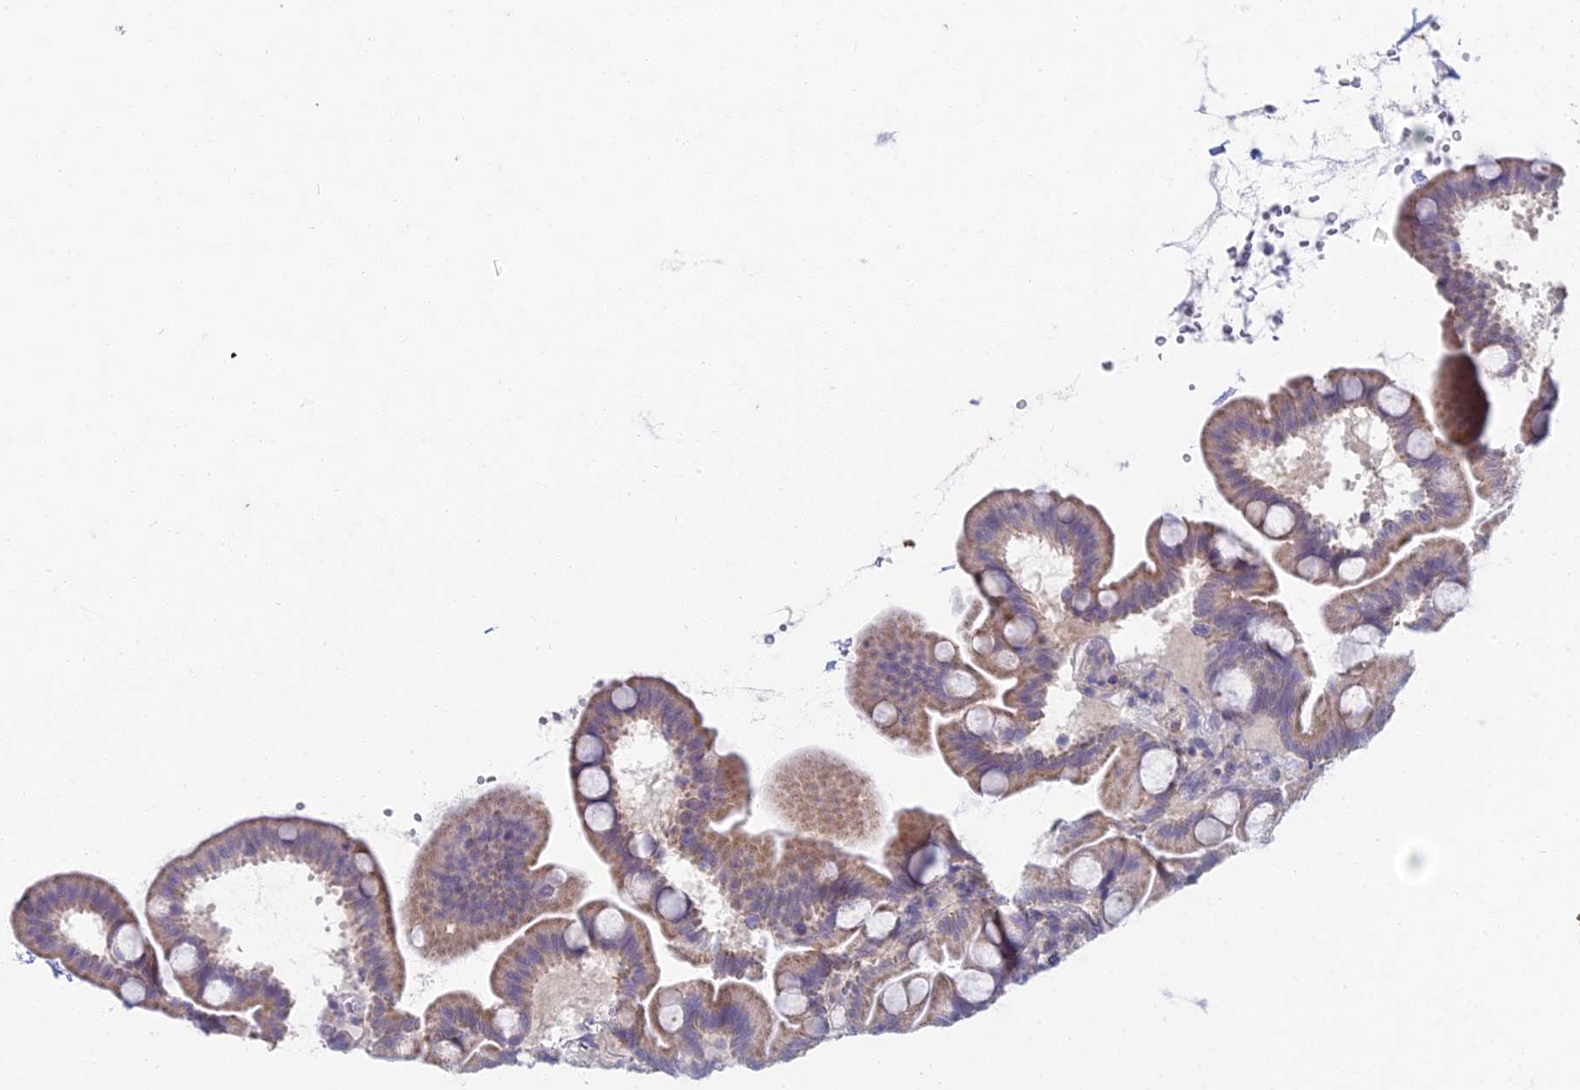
{"staining": {"intensity": "moderate", "quantity": ">75%", "location": "cytoplasmic/membranous"}, "tissue": "small intestine", "cell_type": "Glandular cells", "image_type": "normal", "snomed": [{"axis": "morphology", "description": "Normal tissue, NOS"}, {"axis": "topography", "description": "Small intestine"}], "caption": "Small intestine stained with a brown dye displays moderate cytoplasmic/membranous positive positivity in about >75% of glandular cells.", "gene": "EEF2KMT", "patient": {"sex": "female", "age": 68}}